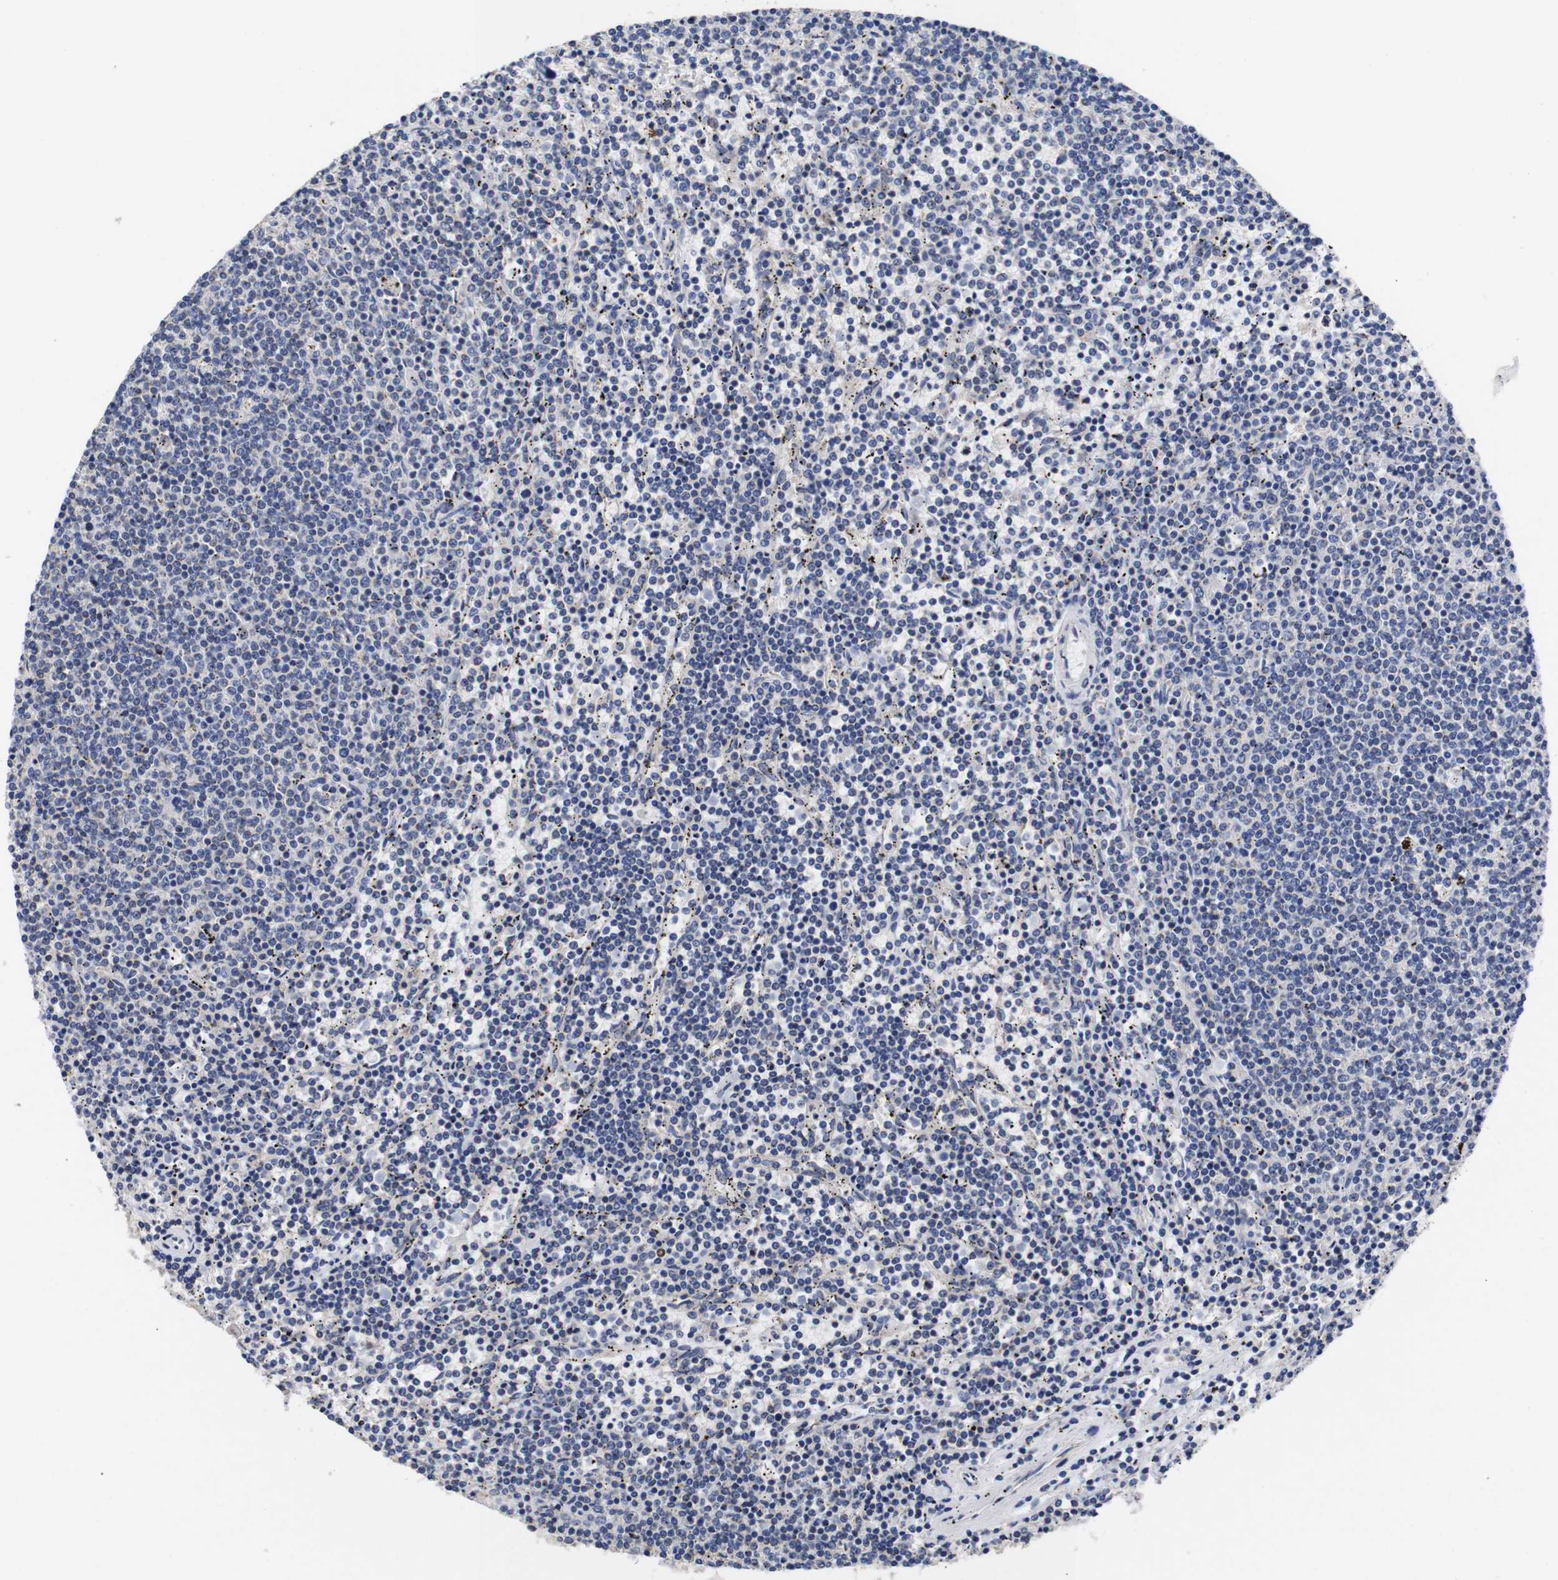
{"staining": {"intensity": "negative", "quantity": "none", "location": "none"}, "tissue": "lymphoma", "cell_type": "Tumor cells", "image_type": "cancer", "snomed": [{"axis": "morphology", "description": "Malignant lymphoma, non-Hodgkin's type, Low grade"}, {"axis": "topography", "description": "Spleen"}], "caption": "This is an immunohistochemistry histopathology image of human malignant lymphoma, non-Hodgkin's type (low-grade). There is no positivity in tumor cells.", "gene": "OPN3", "patient": {"sex": "female", "age": 50}}